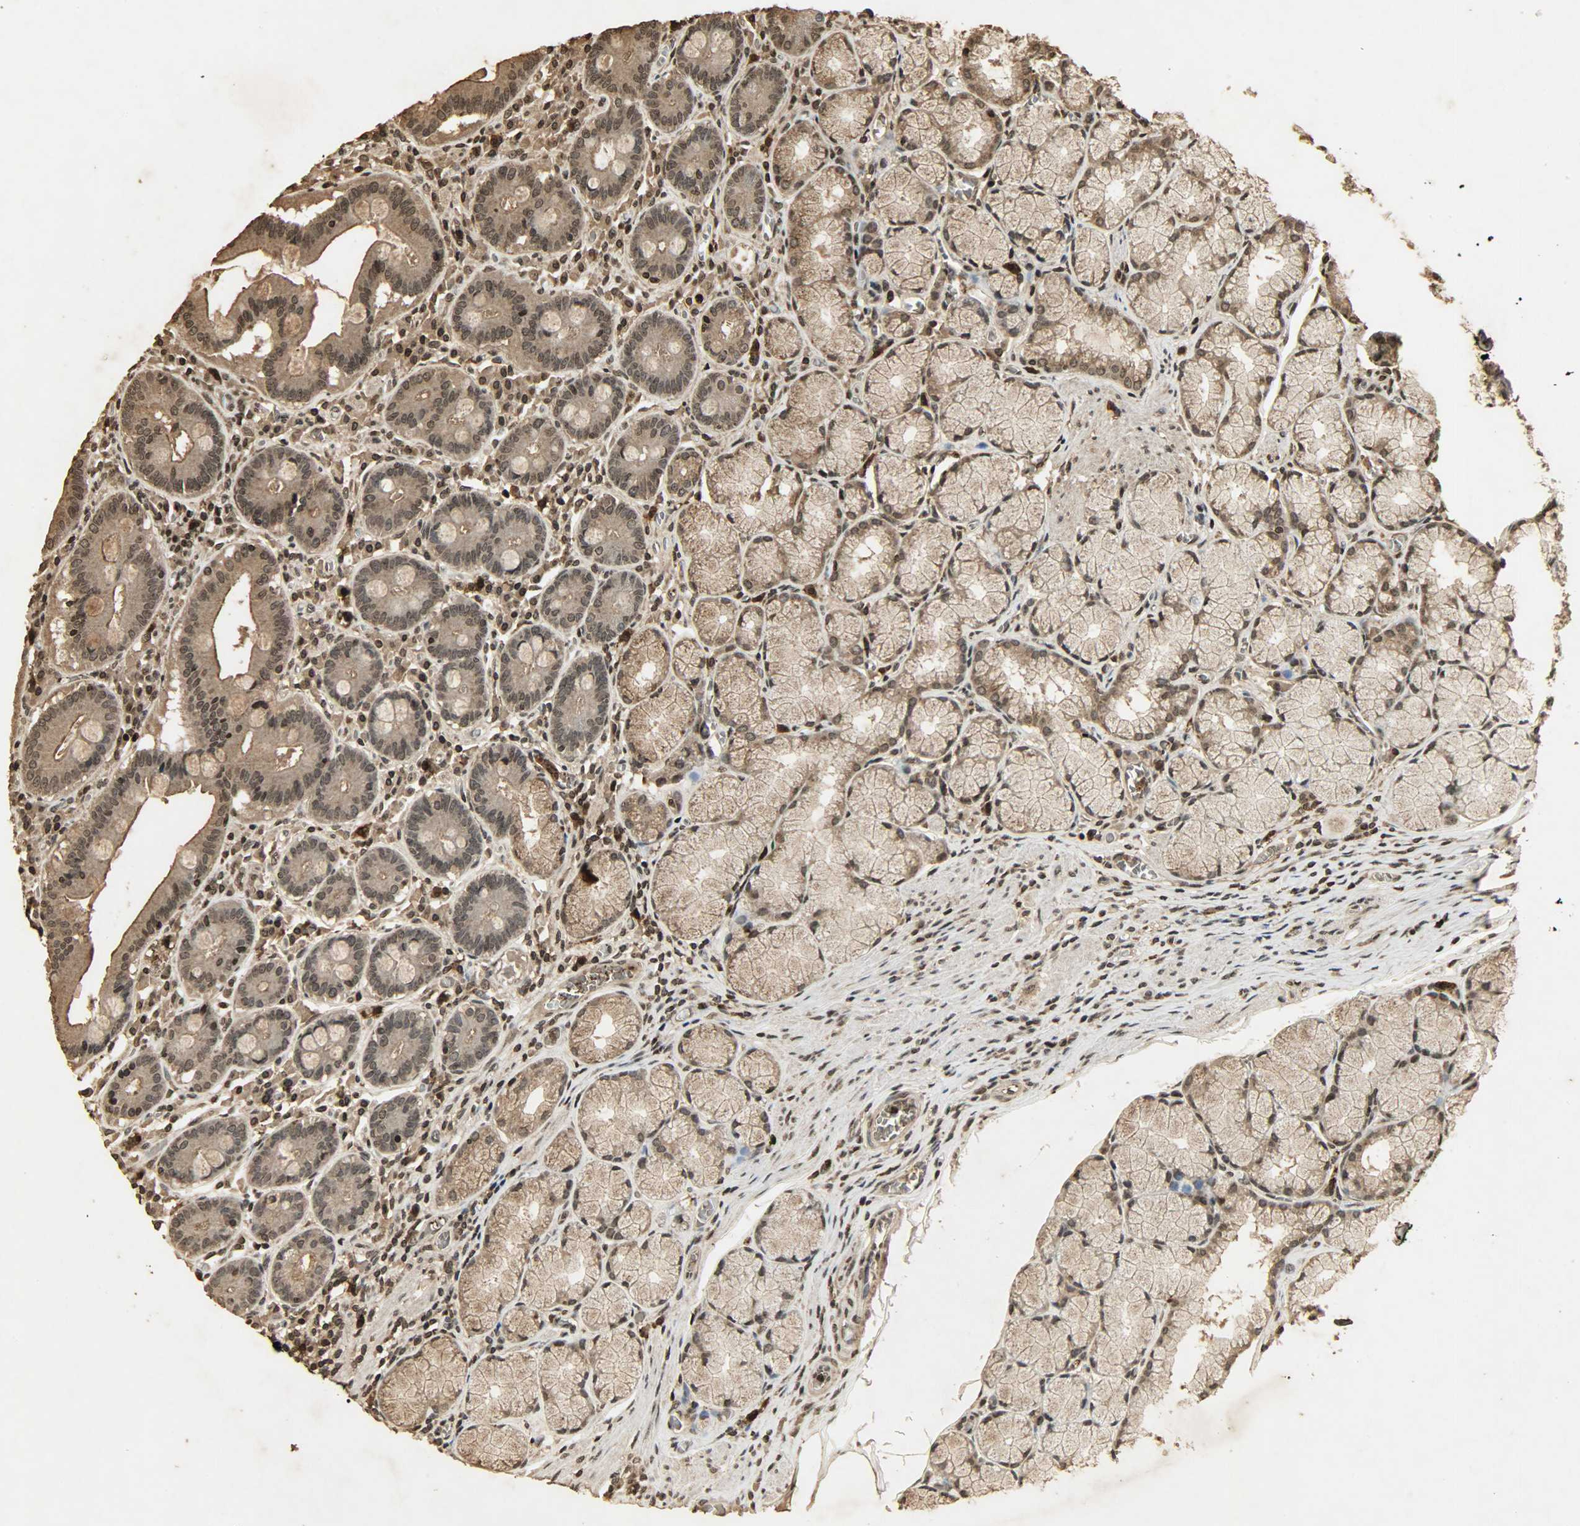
{"staining": {"intensity": "moderate", "quantity": ">75%", "location": "cytoplasmic/membranous,nuclear"}, "tissue": "stomach", "cell_type": "Glandular cells", "image_type": "normal", "snomed": [{"axis": "morphology", "description": "Normal tissue, NOS"}, {"axis": "topography", "description": "Stomach, lower"}], "caption": "This photomicrograph displays immunohistochemistry staining of unremarkable stomach, with medium moderate cytoplasmic/membranous,nuclear expression in about >75% of glandular cells.", "gene": "PPP3R1", "patient": {"sex": "male", "age": 56}}